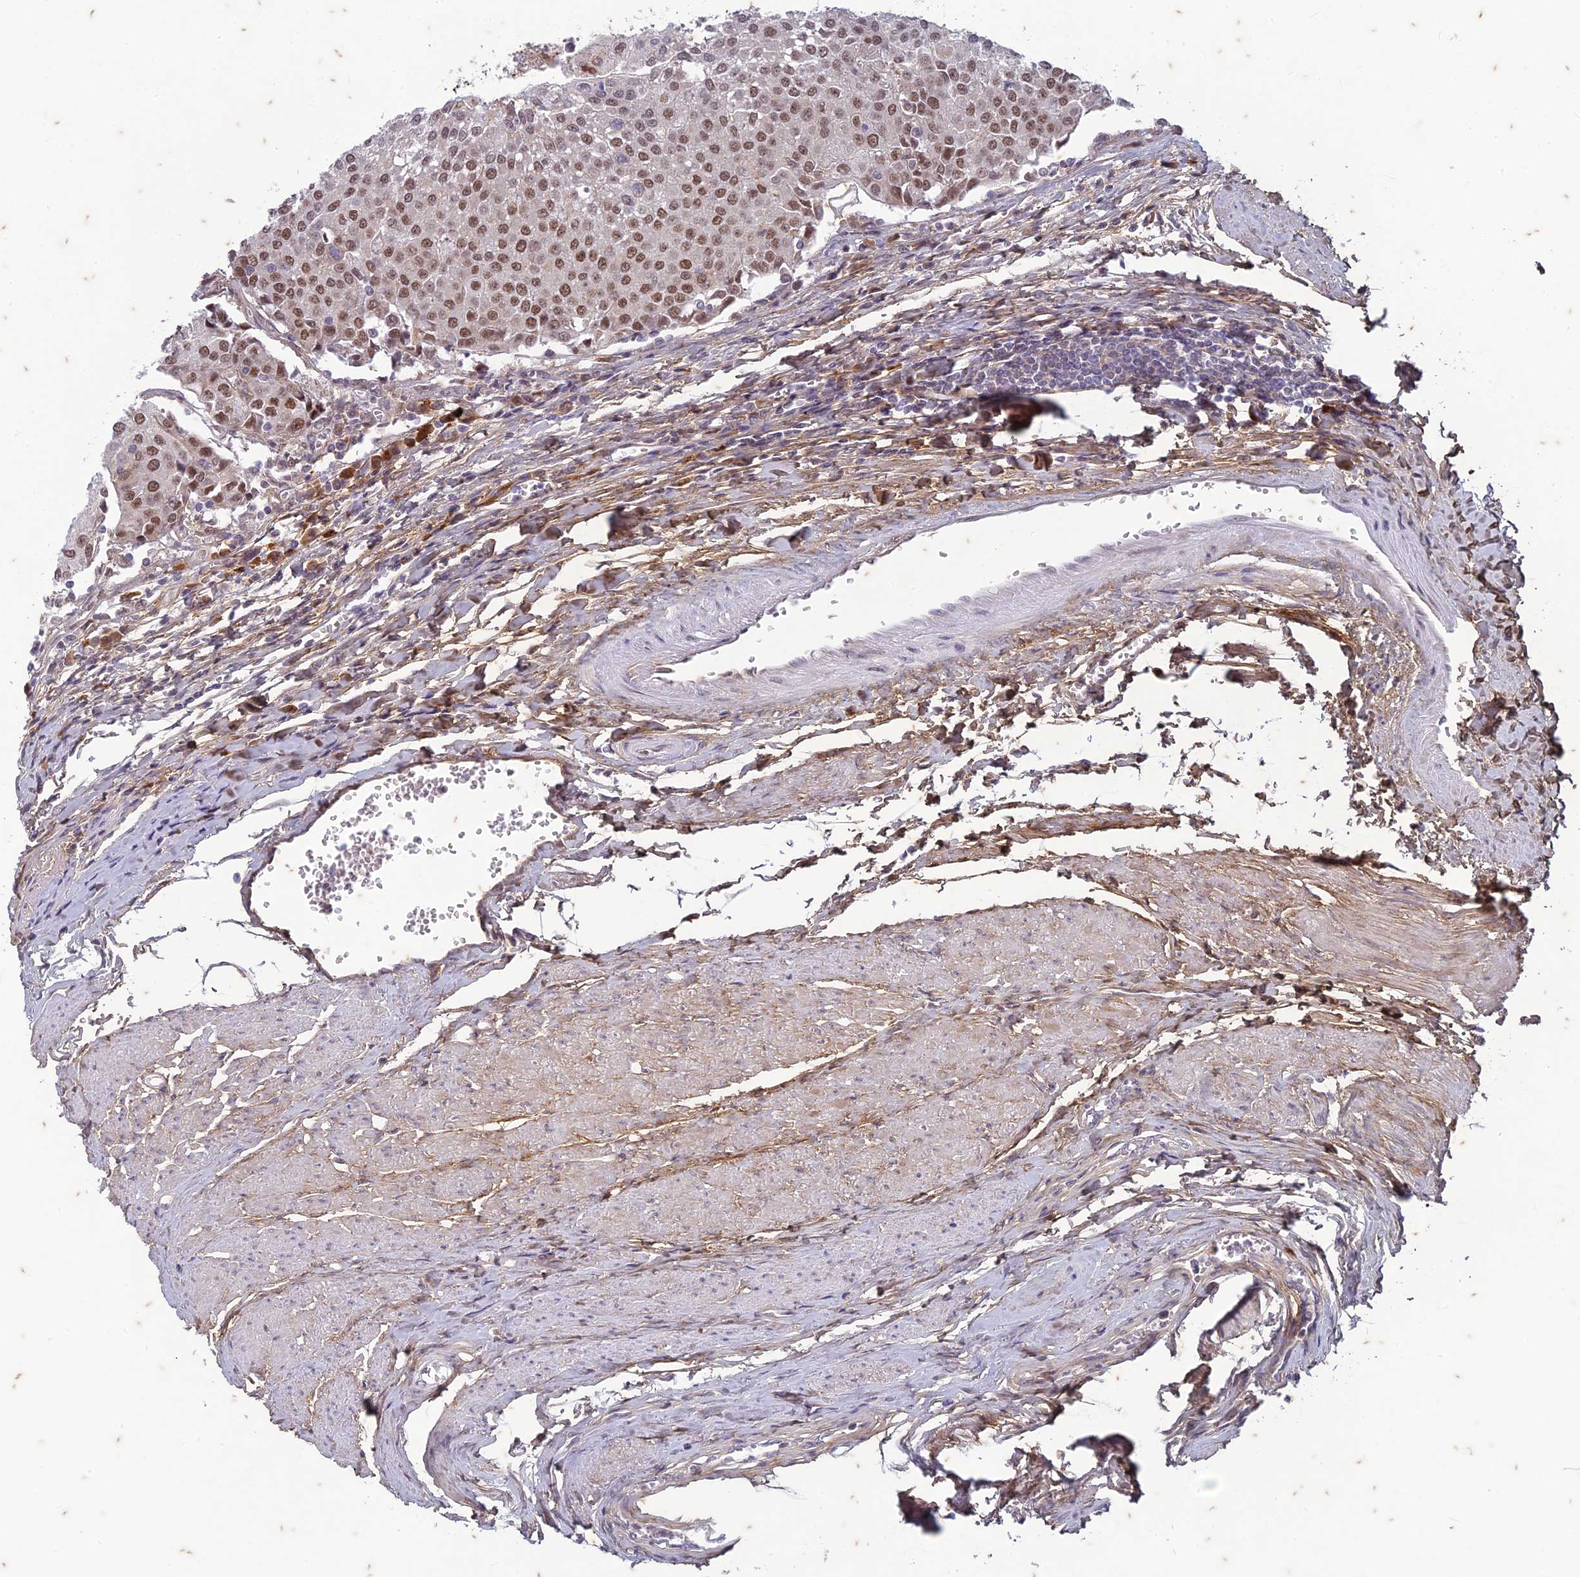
{"staining": {"intensity": "moderate", "quantity": ">75%", "location": "nuclear"}, "tissue": "urothelial cancer", "cell_type": "Tumor cells", "image_type": "cancer", "snomed": [{"axis": "morphology", "description": "Urothelial carcinoma, High grade"}, {"axis": "topography", "description": "Urinary bladder"}], "caption": "Immunohistochemistry (IHC) histopathology image of neoplastic tissue: human urothelial cancer stained using IHC displays medium levels of moderate protein expression localized specifically in the nuclear of tumor cells, appearing as a nuclear brown color.", "gene": "PABPN1L", "patient": {"sex": "female", "age": 85}}